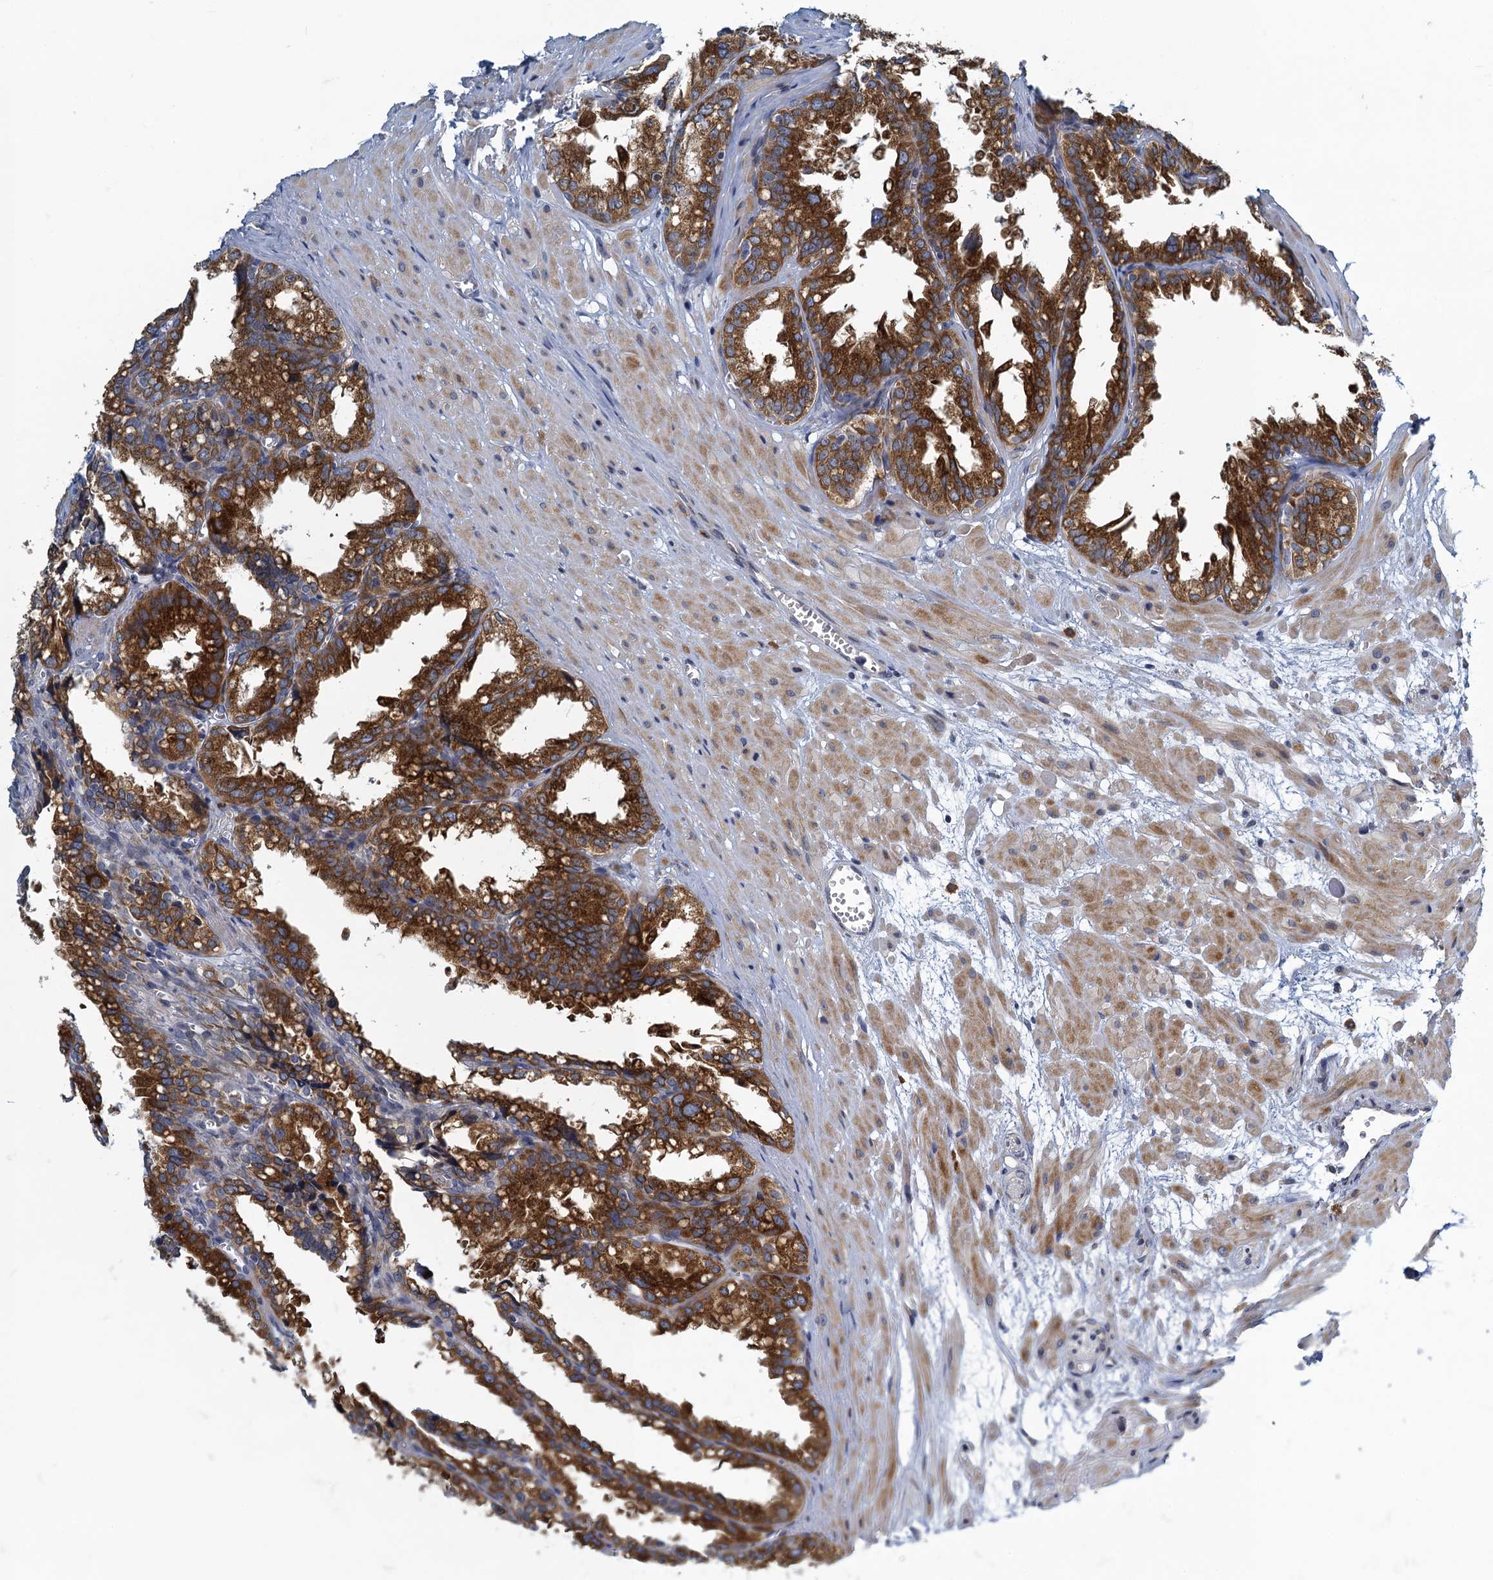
{"staining": {"intensity": "strong", "quantity": ">75%", "location": "cytoplasmic/membranous"}, "tissue": "seminal vesicle", "cell_type": "Glandular cells", "image_type": "normal", "snomed": [{"axis": "morphology", "description": "Normal tissue, NOS"}, {"axis": "topography", "description": "Prostate"}, {"axis": "topography", "description": "Seminal veicle"}], "caption": "Strong cytoplasmic/membranous staining is appreciated in approximately >75% of glandular cells in unremarkable seminal vesicle. (DAB (3,3'-diaminobenzidine) IHC with brightfield microscopy, high magnification).", "gene": "ALG2", "patient": {"sex": "male", "age": 51}}